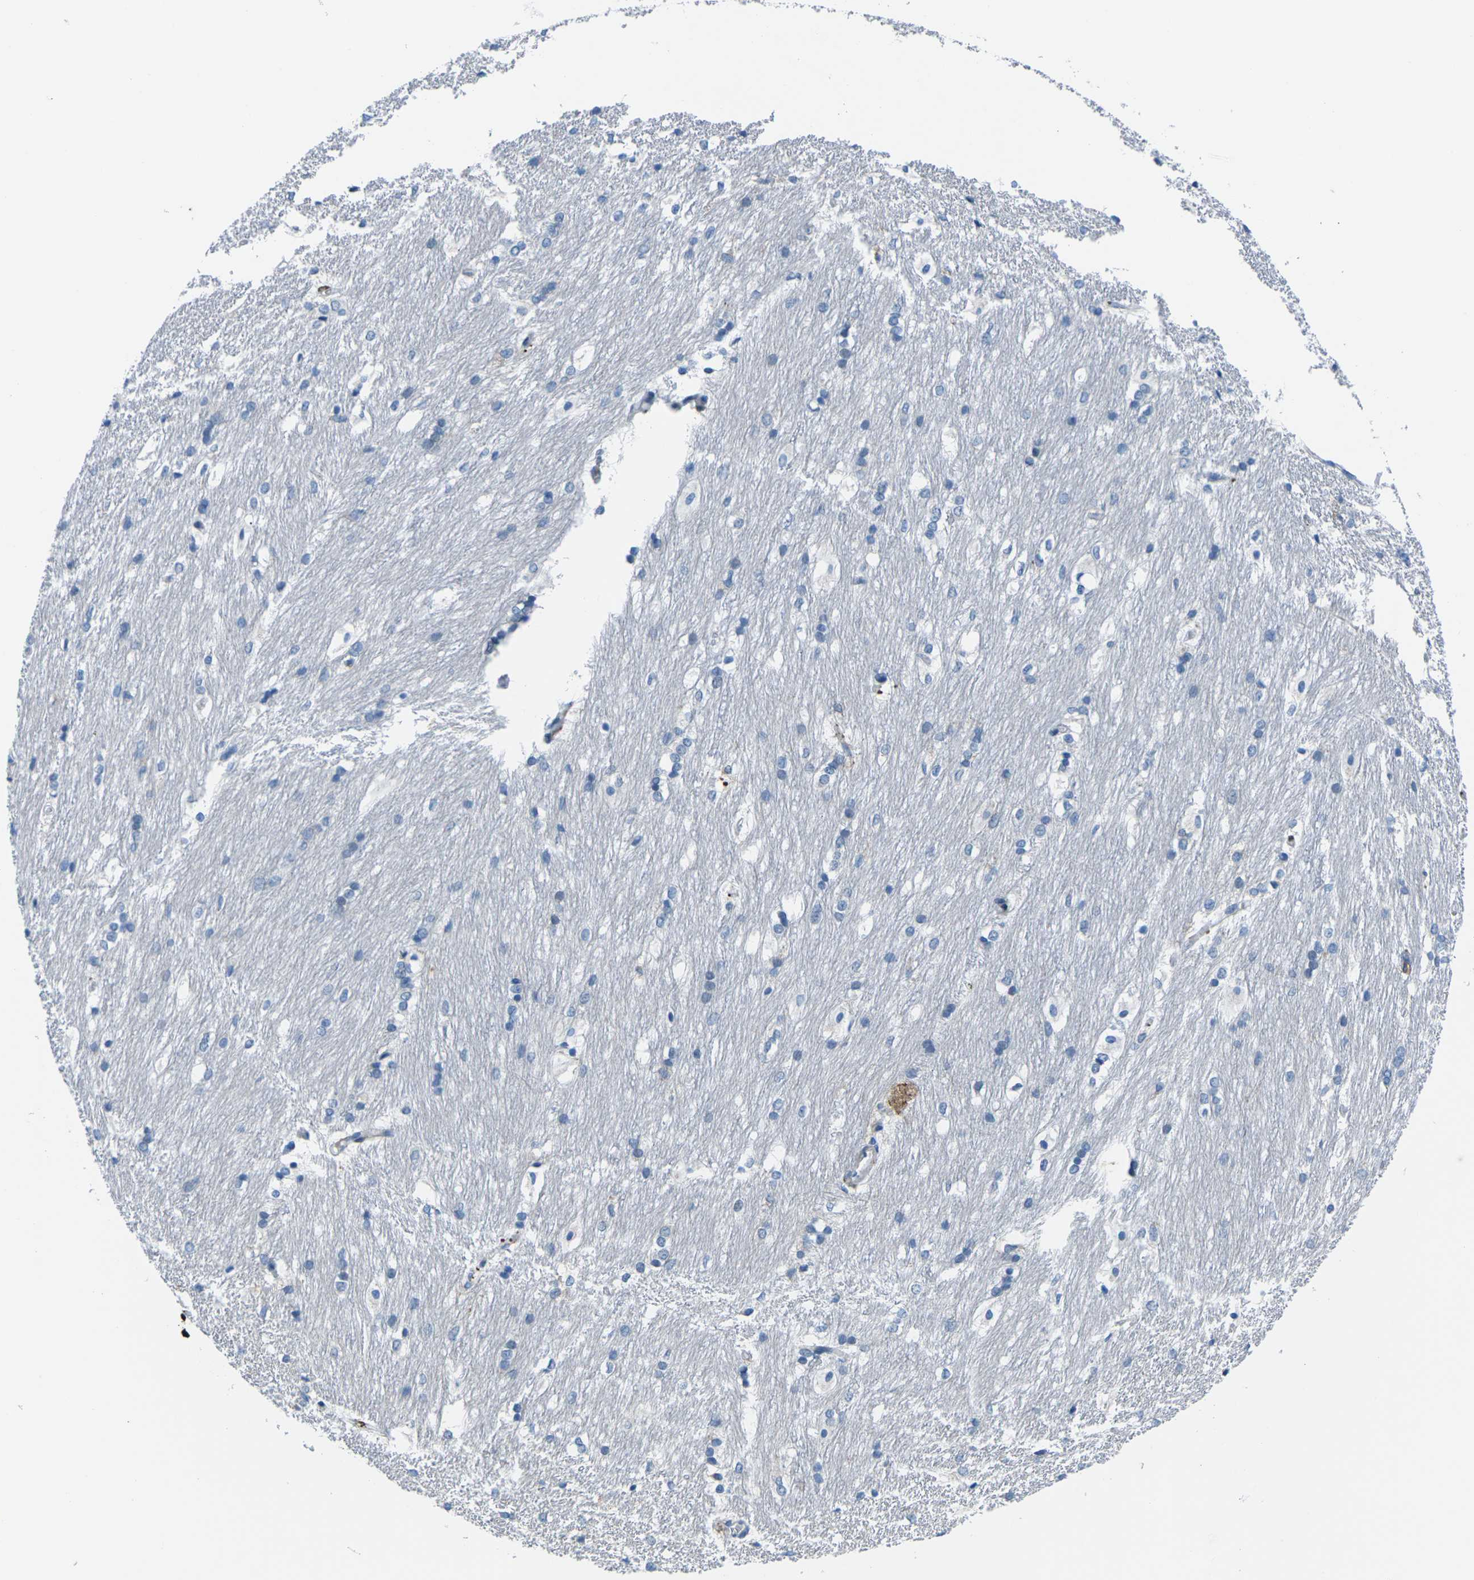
{"staining": {"intensity": "strong", "quantity": "25%-75%", "location": "cytoplasmic/membranous"}, "tissue": "caudate", "cell_type": "Glial cells", "image_type": "normal", "snomed": [{"axis": "morphology", "description": "Normal tissue, NOS"}, {"axis": "topography", "description": "Lateral ventricle wall"}], "caption": "A brown stain shows strong cytoplasmic/membranous staining of a protein in glial cells of unremarkable caudate.", "gene": "PTPN1", "patient": {"sex": "female", "age": 19}}